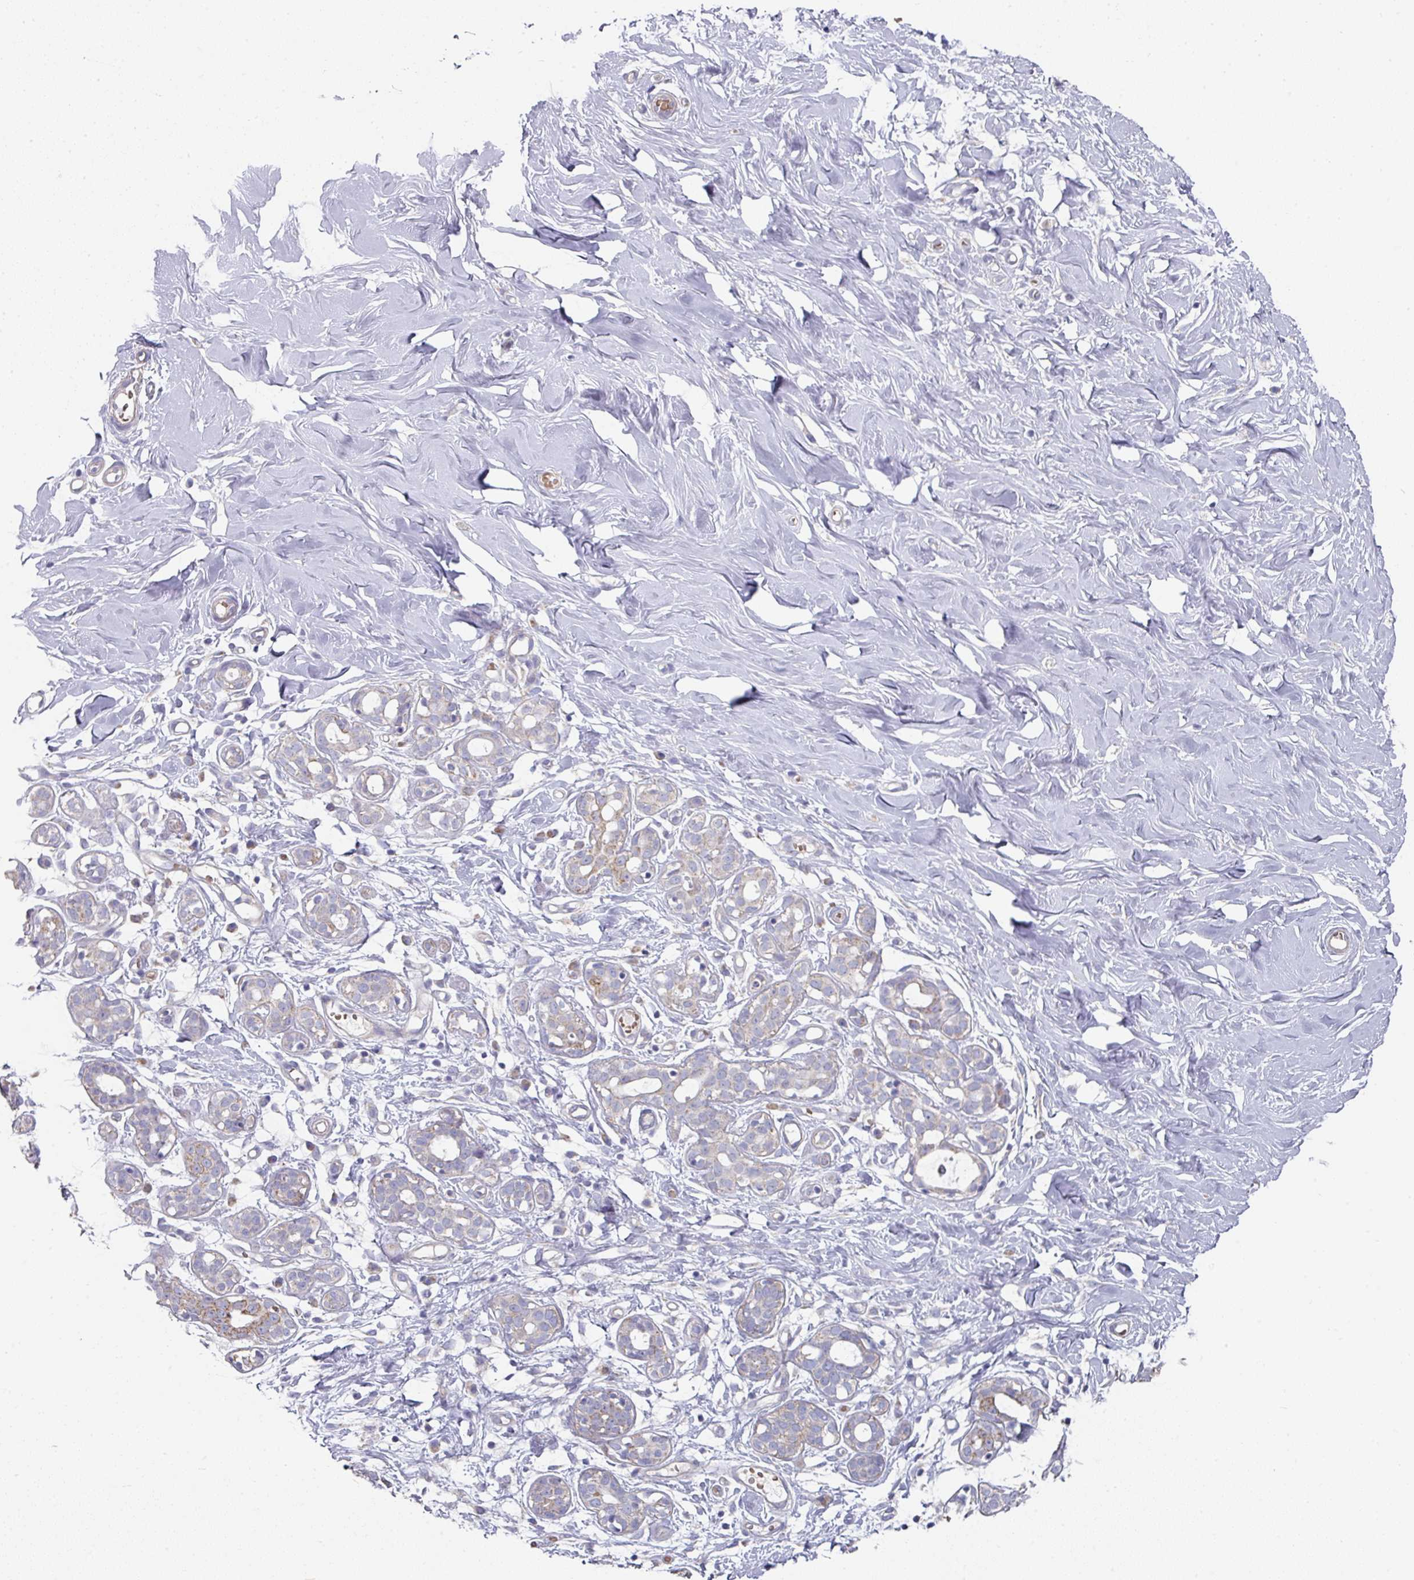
{"staining": {"intensity": "negative", "quantity": "none", "location": "none"}, "tissue": "breast", "cell_type": "Adipocytes", "image_type": "normal", "snomed": [{"axis": "morphology", "description": "Normal tissue, NOS"}, {"axis": "topography", "description": "Breast"}], "caption": "There is no significant expression in adipocytes of breast. Nuclei are stained in blue.", "gene": "PYROXD2", "patient": {"sex": "female", "age": 27}}